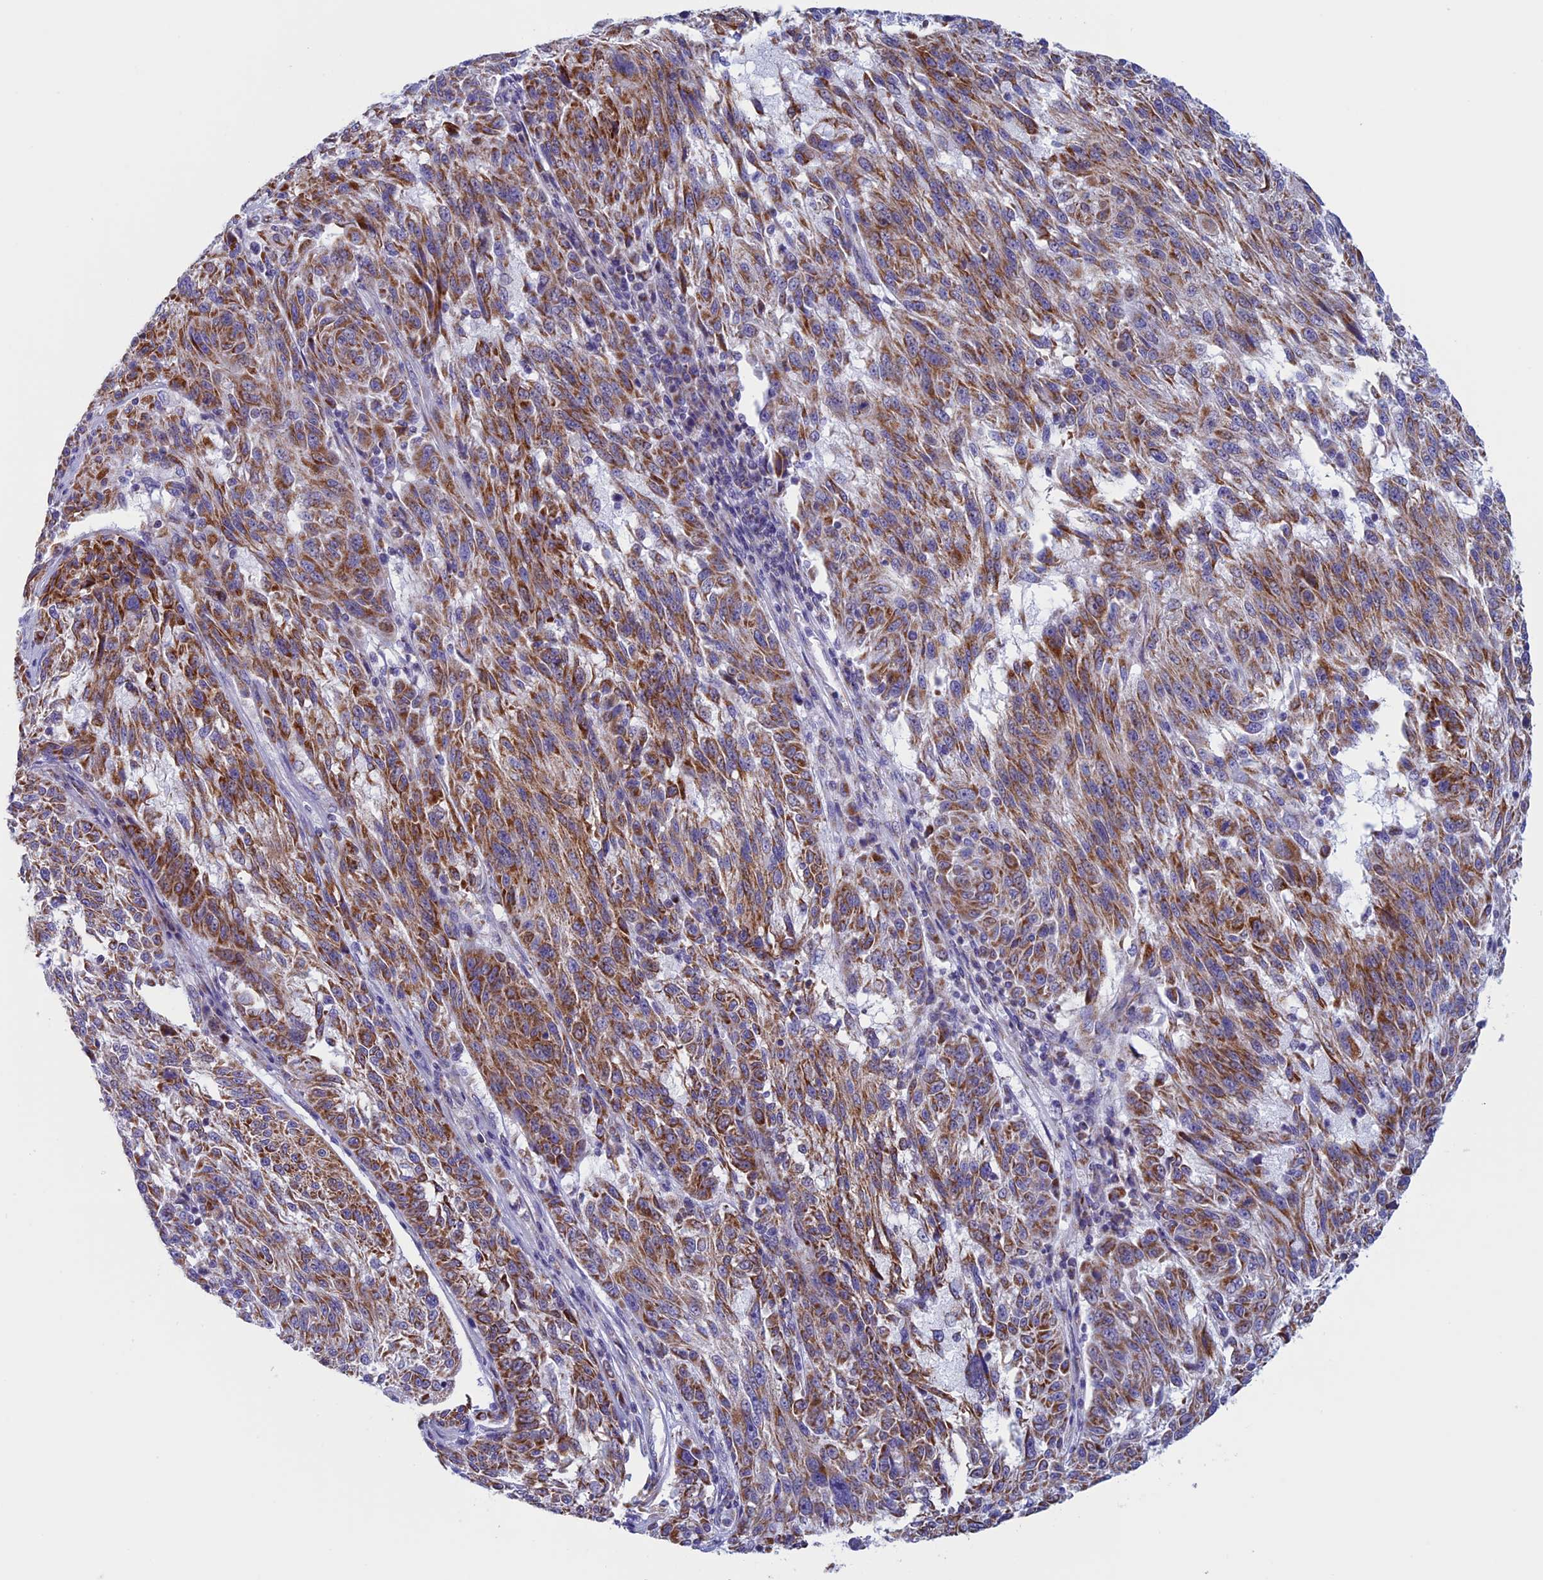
{"staining": {"intensity": "moderate", "quantity": ">75%", "location": "cytoplasmic/membranous"}, "tissue": "melanoma", "cell_type": "Tumor cells", "image_type": "cancer", "snomed": [{"axis": "morphology", "description": "Malignant melanoma, NOS"}, {"axis": "topography", "description": "Skin"}], "caption": "Melanoma stained with immunohistochemistry (IHC) shows moderate cytoplasmic/membranous expression in about >75% of tumor cells.", "gene": "NDUFB9", "patient": {"sex": "male", "age": 53}}